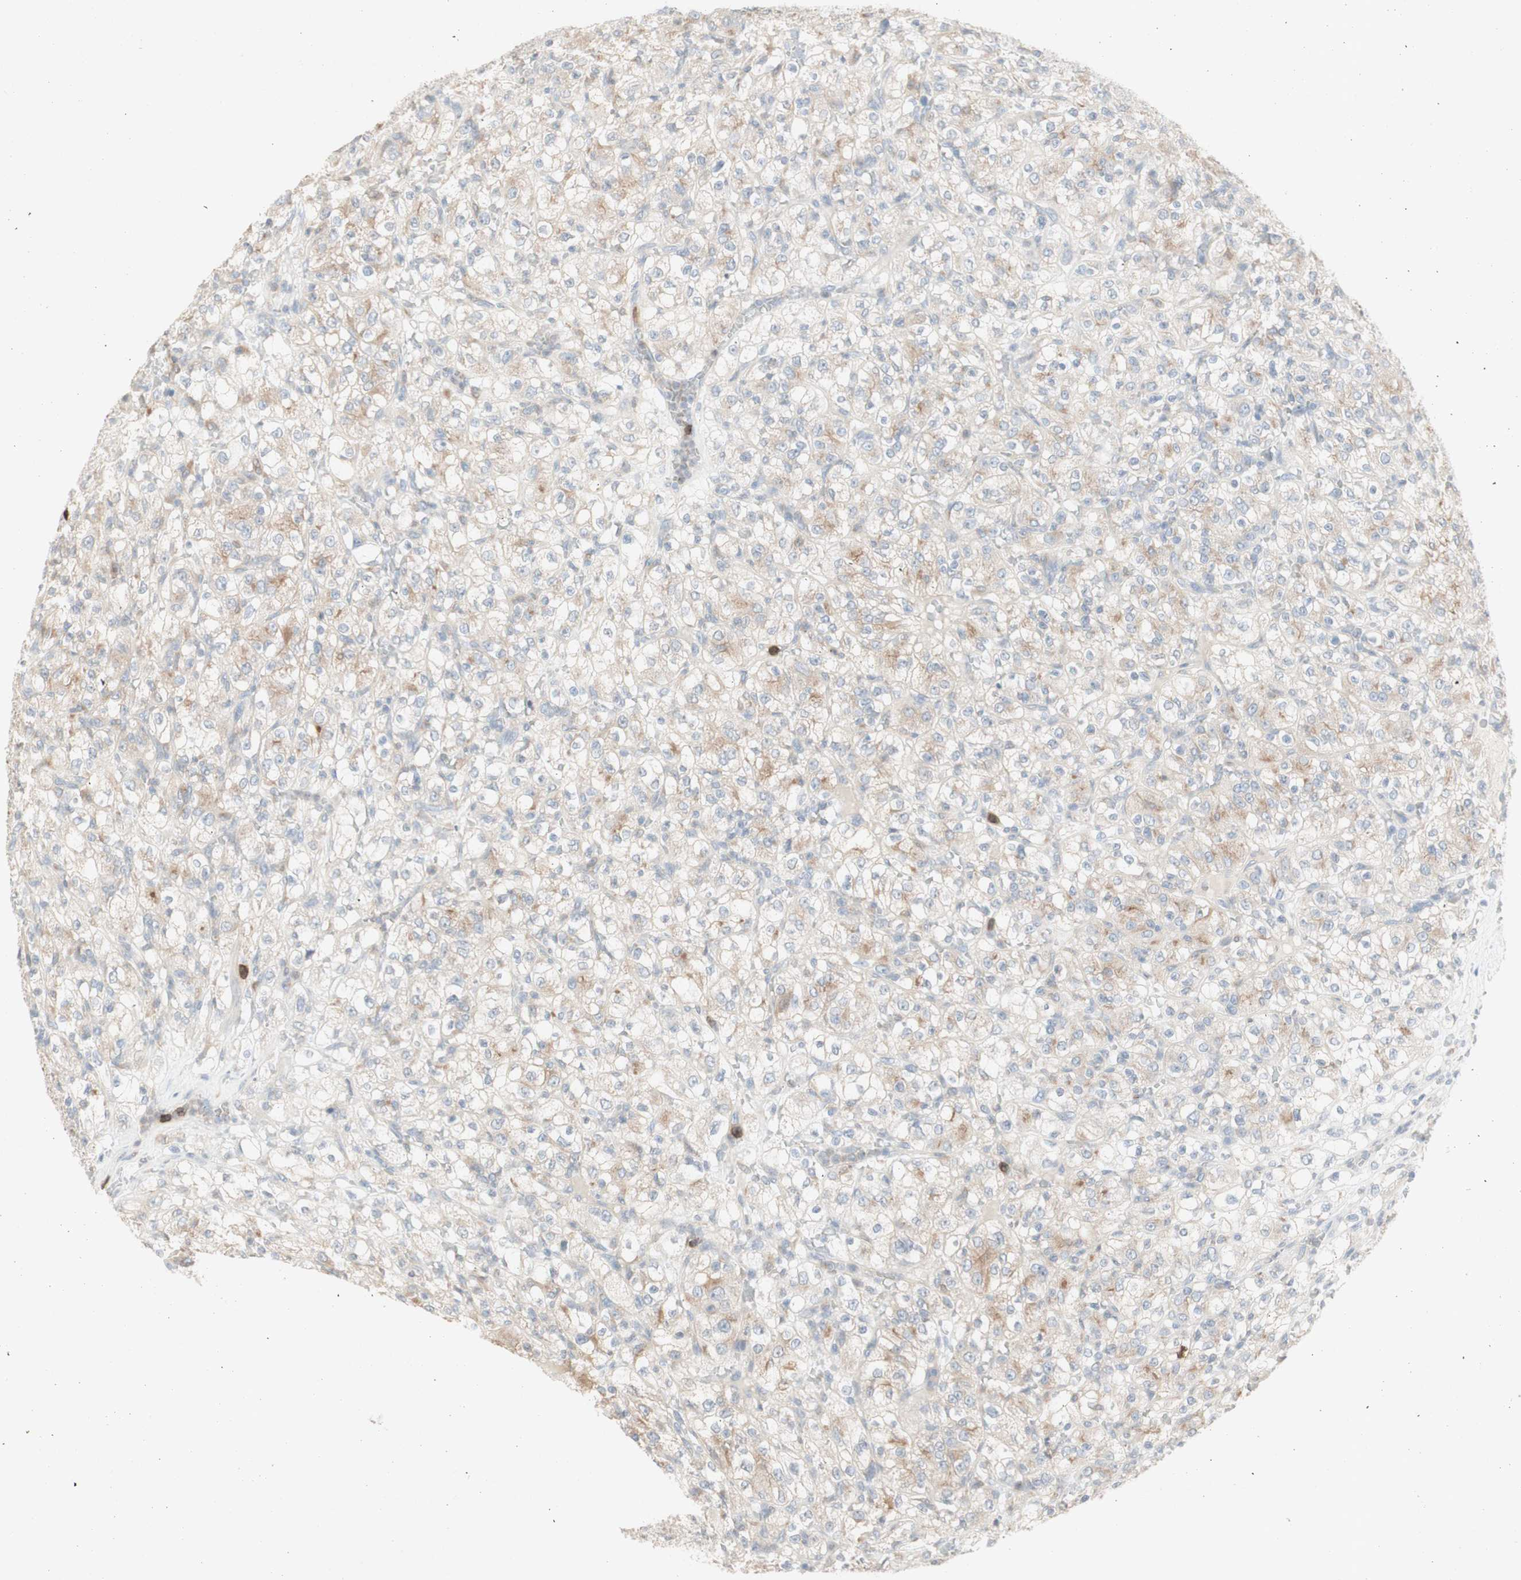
{"staining": {"intensity": "weak", "quantity": "<25%", "location": "cytoplasmic/membranous"}, "tissue": "renal cancer", "cell_type": "Tumor cells", "image_type": "cancer", "snomed": [{"axis": "morphology", "description": "Normal tissue, NOS"}, {"axis": "morphology", "description": "Adenocarcinoma, NOS"}, {"axis": "topography", "description": "Kidney"}], "caption": "Tumor cells show no significant positivity in renal cancer (adenocarcinoma). (DAB (3,3'-diaminobenzidine) immunohistochemistry (IHC) with hematoxylin counter stain).", "gene": "ATP6V1B1", "patient": {"sex": "female", "age": 72}}